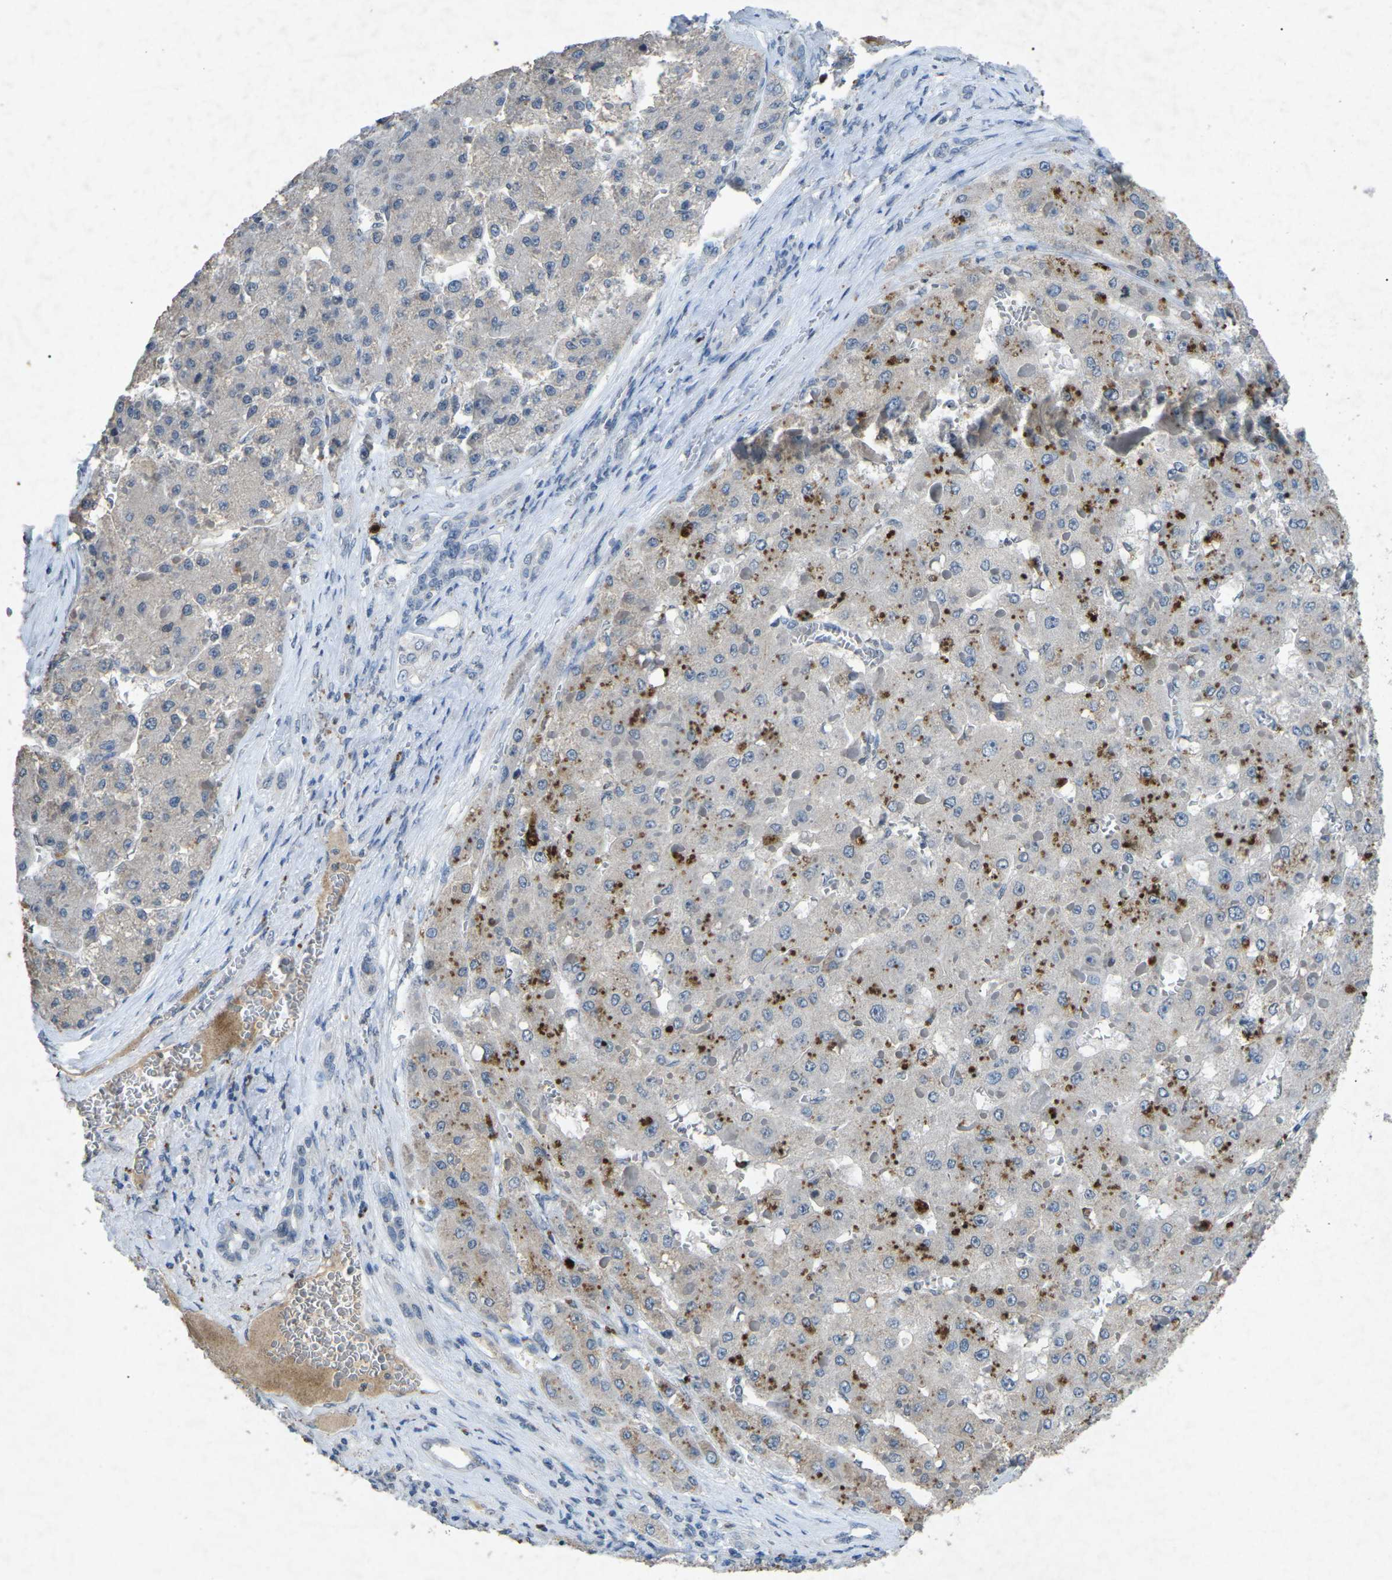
{"staining": {"intensity": "negative", "quantity": "none", "location": "none"}, "tissue": "liver cancer", "cell_type": "Tumor cells", "image_type": "cancer", "snomed": [{"axis": "morphology", "description": "Carcinoma, Hepatocellular, NOS"}, {"axis": "topography", "description": "Liver"}], "caption": "DAB (3,3'-diaminobenzidine) immunohistochemical staining of hepatocellular carcinoma (liver) displays no significant staining in tumor cells.", "gene": "A1BG", "patient": {"sex": "female", "age": 73}}